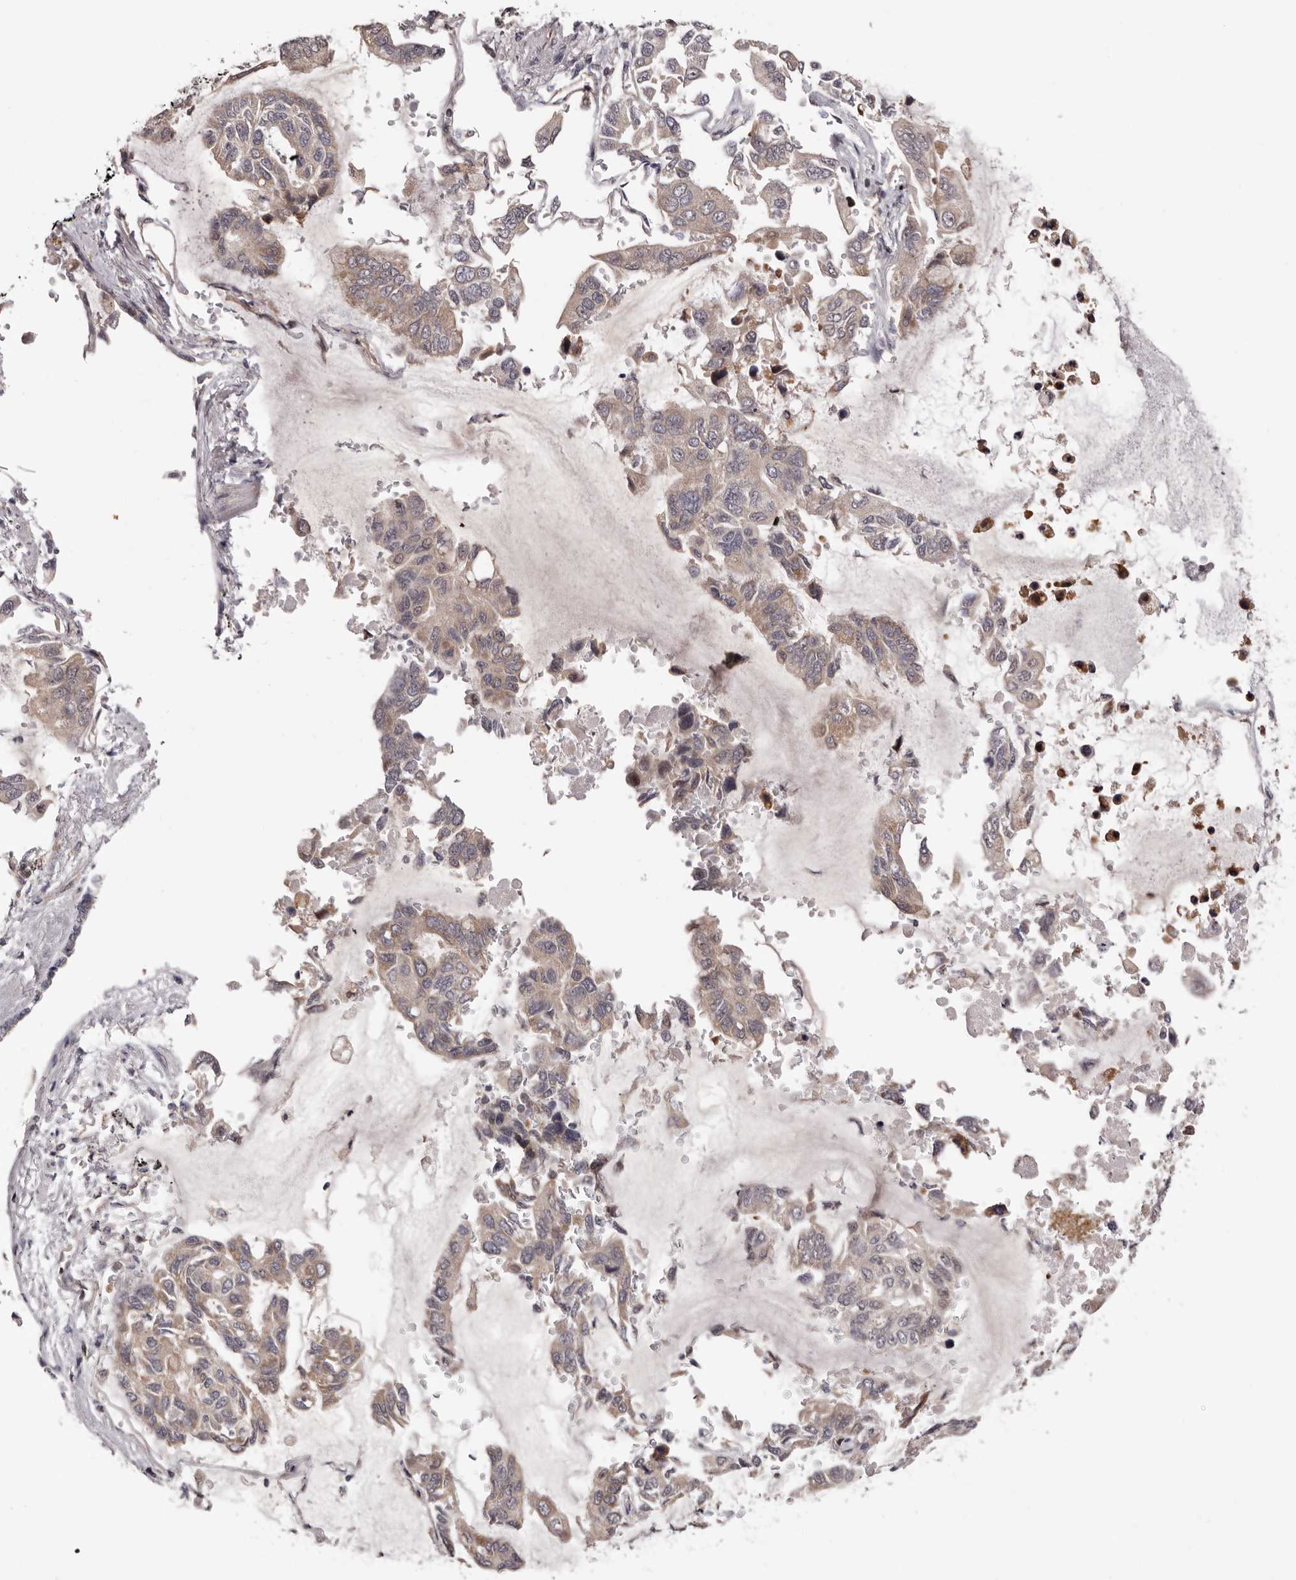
{"staining": {"intensity": "weak", "quantity": "25%-75%", "location": "cytoplasmic/membranous"}, "tissue": "lung cancer", "cell_type": "Tumor cells", "image_type": "cancer", "snomed": [{"axis": "morphology", "description": "Adenocarcinoma, NOS"}, {"axis": "topography", "description": "Lung"}], "caption": "Lung adenocarcinoma stained for a protein reveals weak cytoplasmic/membranous positivity in tumor cells.", "gene": "NOL12", "patient": {"sex": "male", "age": 64}}